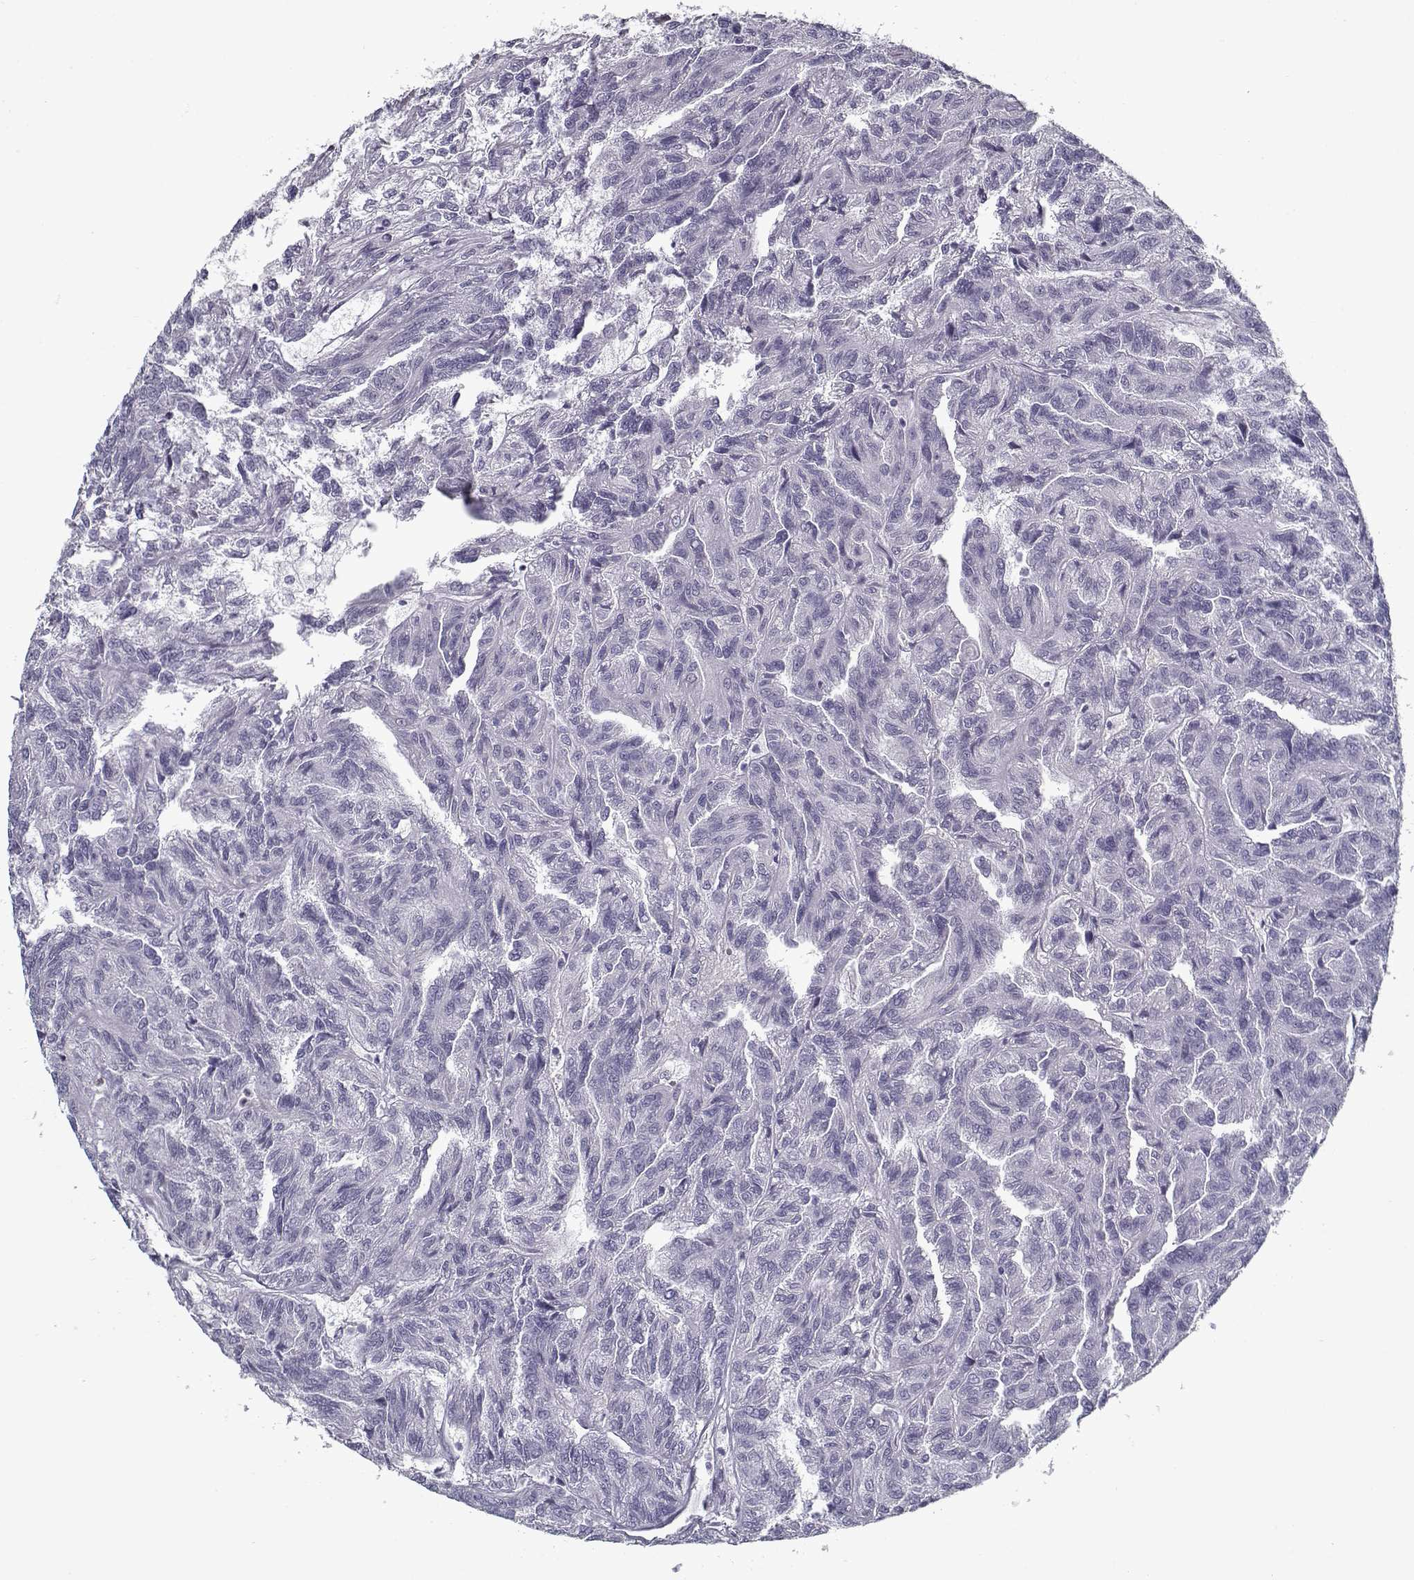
{"staining": {"intensity": "negative", "quantity": "none", "location": "none"}, "tissue": "renal cancer", "cell_type": "Tumor cells", "image_type": "cancer", "snomed": [{"axis": "morphology", "description": "Adenocarcinoma, NOS"}, {"axis": "topography", "description": "Kidney"}], "caption": "DAB immunohistochemical staining of renal adenocarcinoma shows no significant staining in tumor cells. (DAB (3,3'-diaminobenzidine) immunohistochemistry visualized using brightfield microscopy, high magnification).", "gene": "SPACA9", "patient": {"sex": "male", "age": 79}}